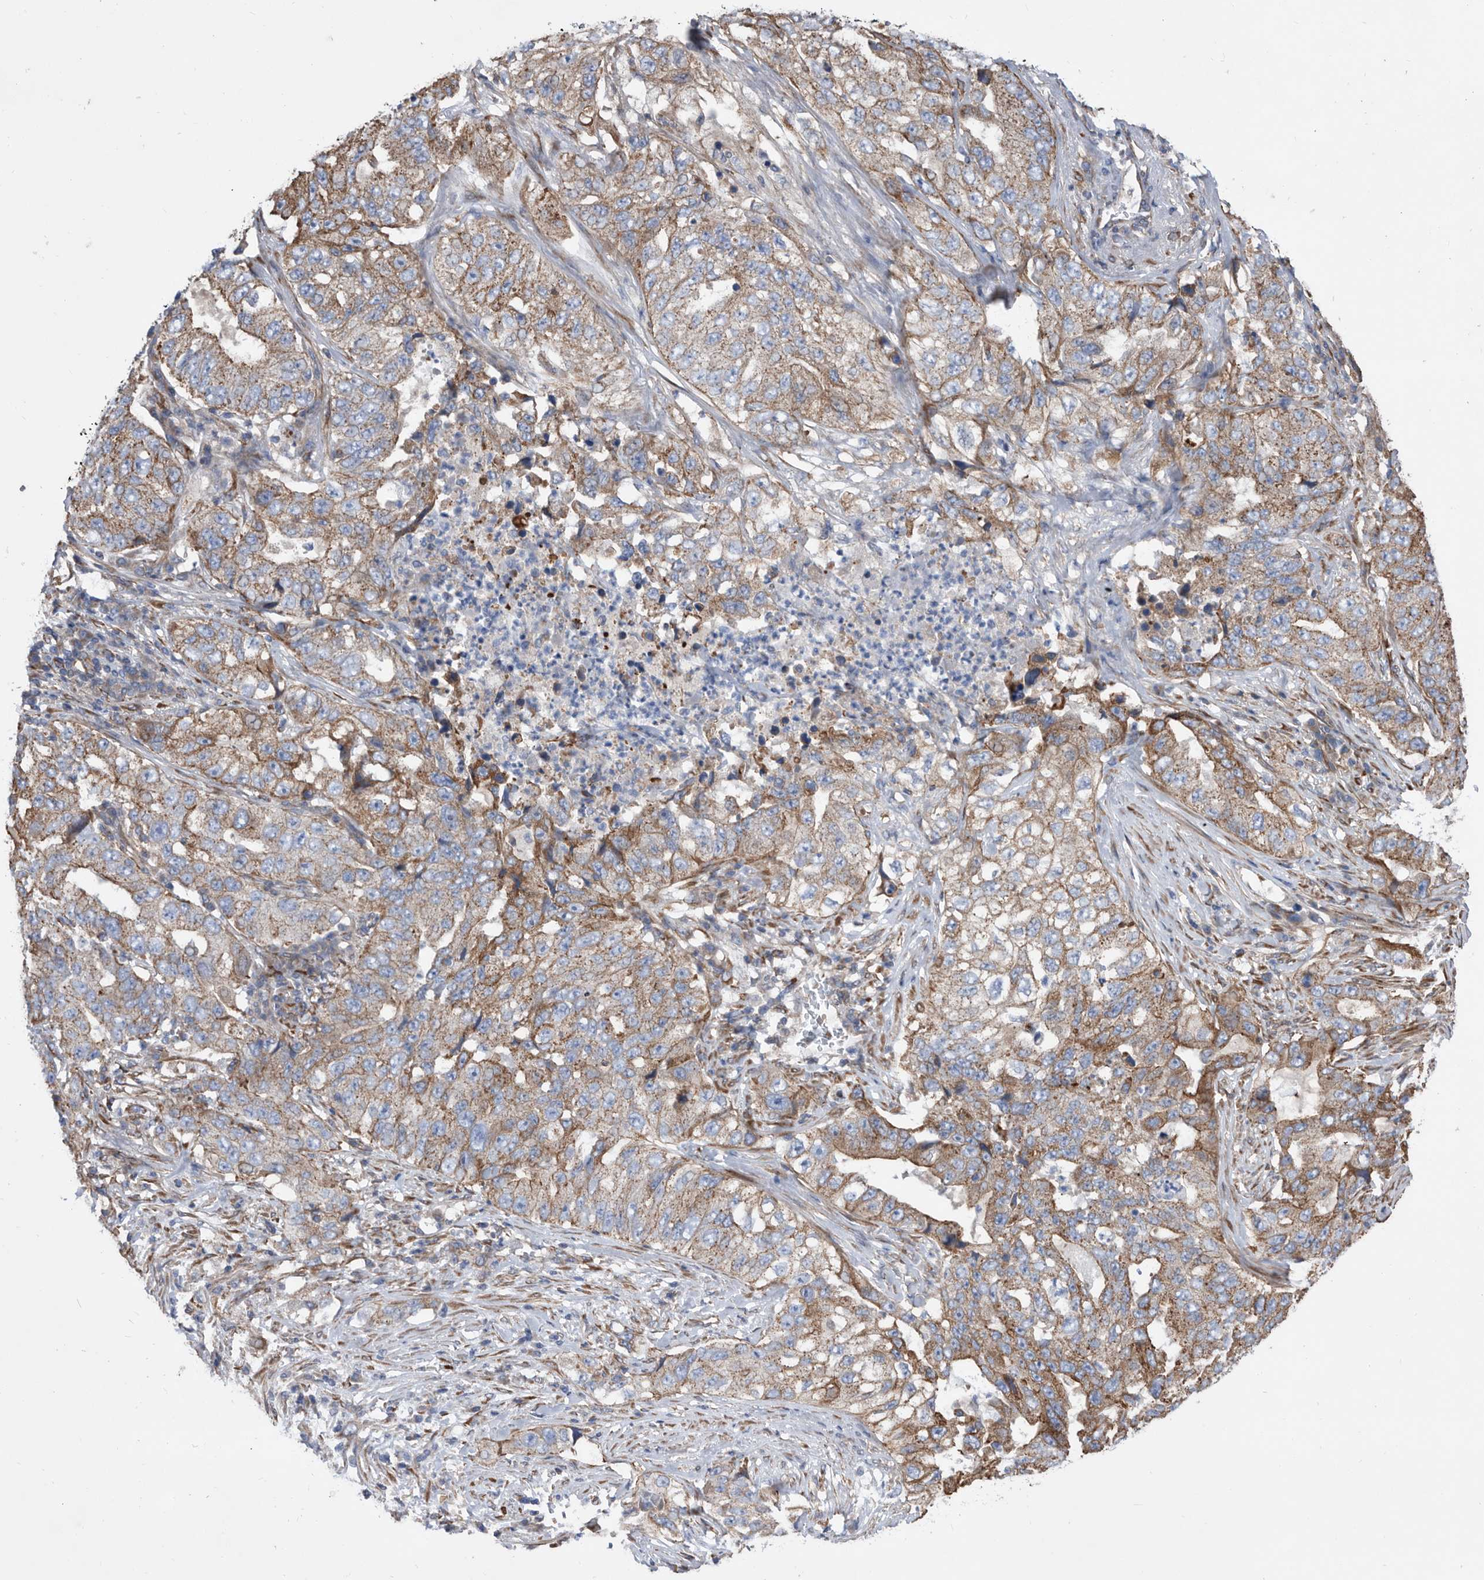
{"staining": {"intensity": "strong", "quantity": "<25%", "location": "cytoplasmic/membranous"}, "tissue": "lung cancer", "cell_type": "Tumor cells", "image_type": "cancer", "snomed": [{"axis": "morphology", "description": "Adenocarcinoma, NOS"}, {"axis": "topography", "description": "Lung"}], "caption": "Tumor cells show medium levels of strong cytoplasmic/membranous staining in approximately <25% of cells in adenocarcinoma (lung).", "gene": "ATP13A3", "patient": {"sex": "female", "age": 51}}